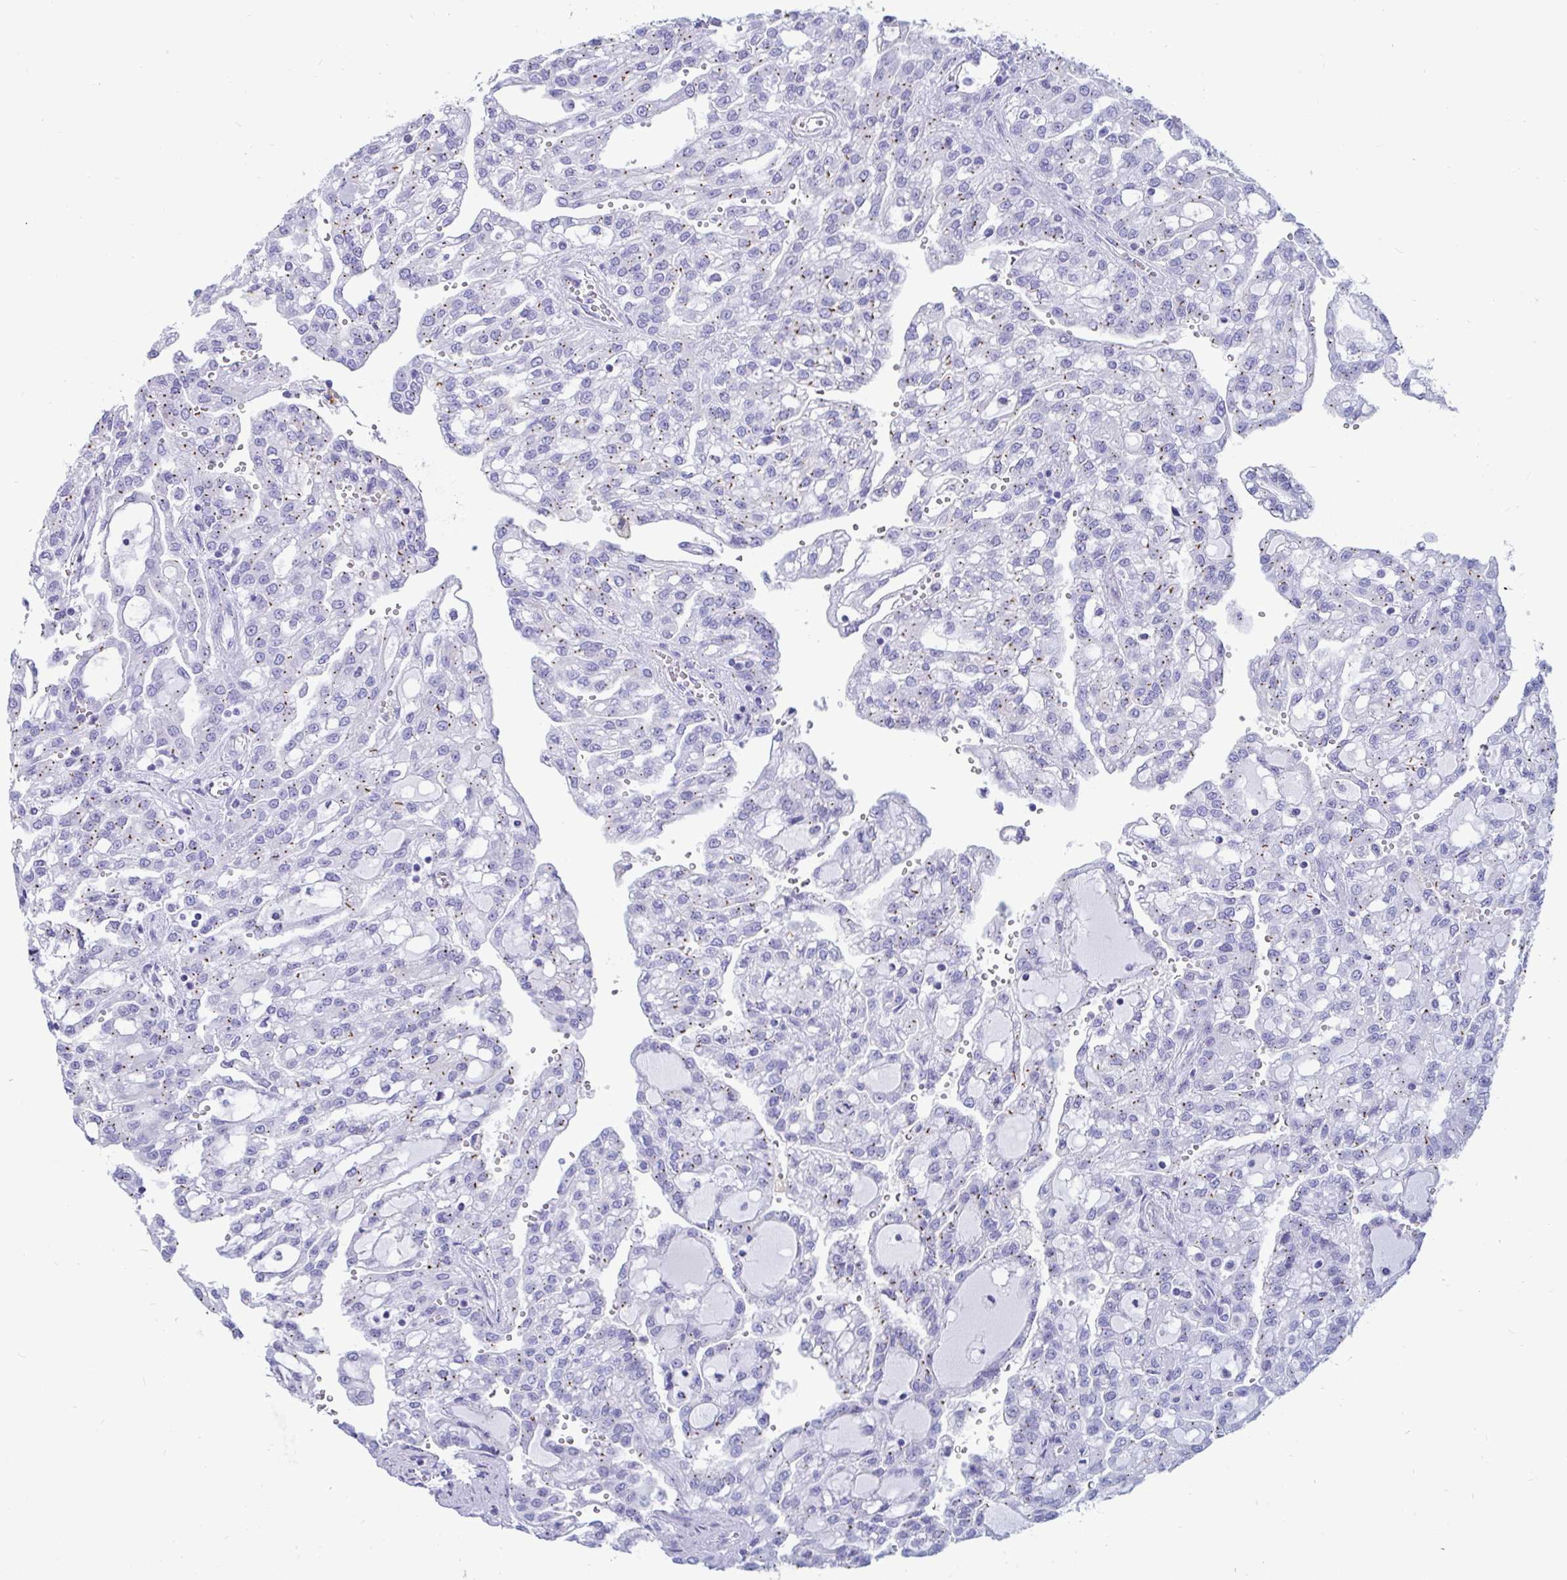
{"staining": {"intensity": "moderate", "quantity": "25%-75%", "location": "cytoplasmic/membranous"}, "tissue": "renal cancer", "cell_type": "Tumor cells", "image_type": "cancer", "snomed": [{"axis": "morphology", "description": "Adenocarcinoma, NOS"}, {"axis": "topography", "description": "Kidney"}], "caption": "High-power microscopy captured an IHC photomicrograph of renal cancer, revealing moderate cytoplasmic/membranous positivity in about 25%-75% of tumor cells.", "gene": "RNASE3", "patient": {"sex": "male", "age": 63}}